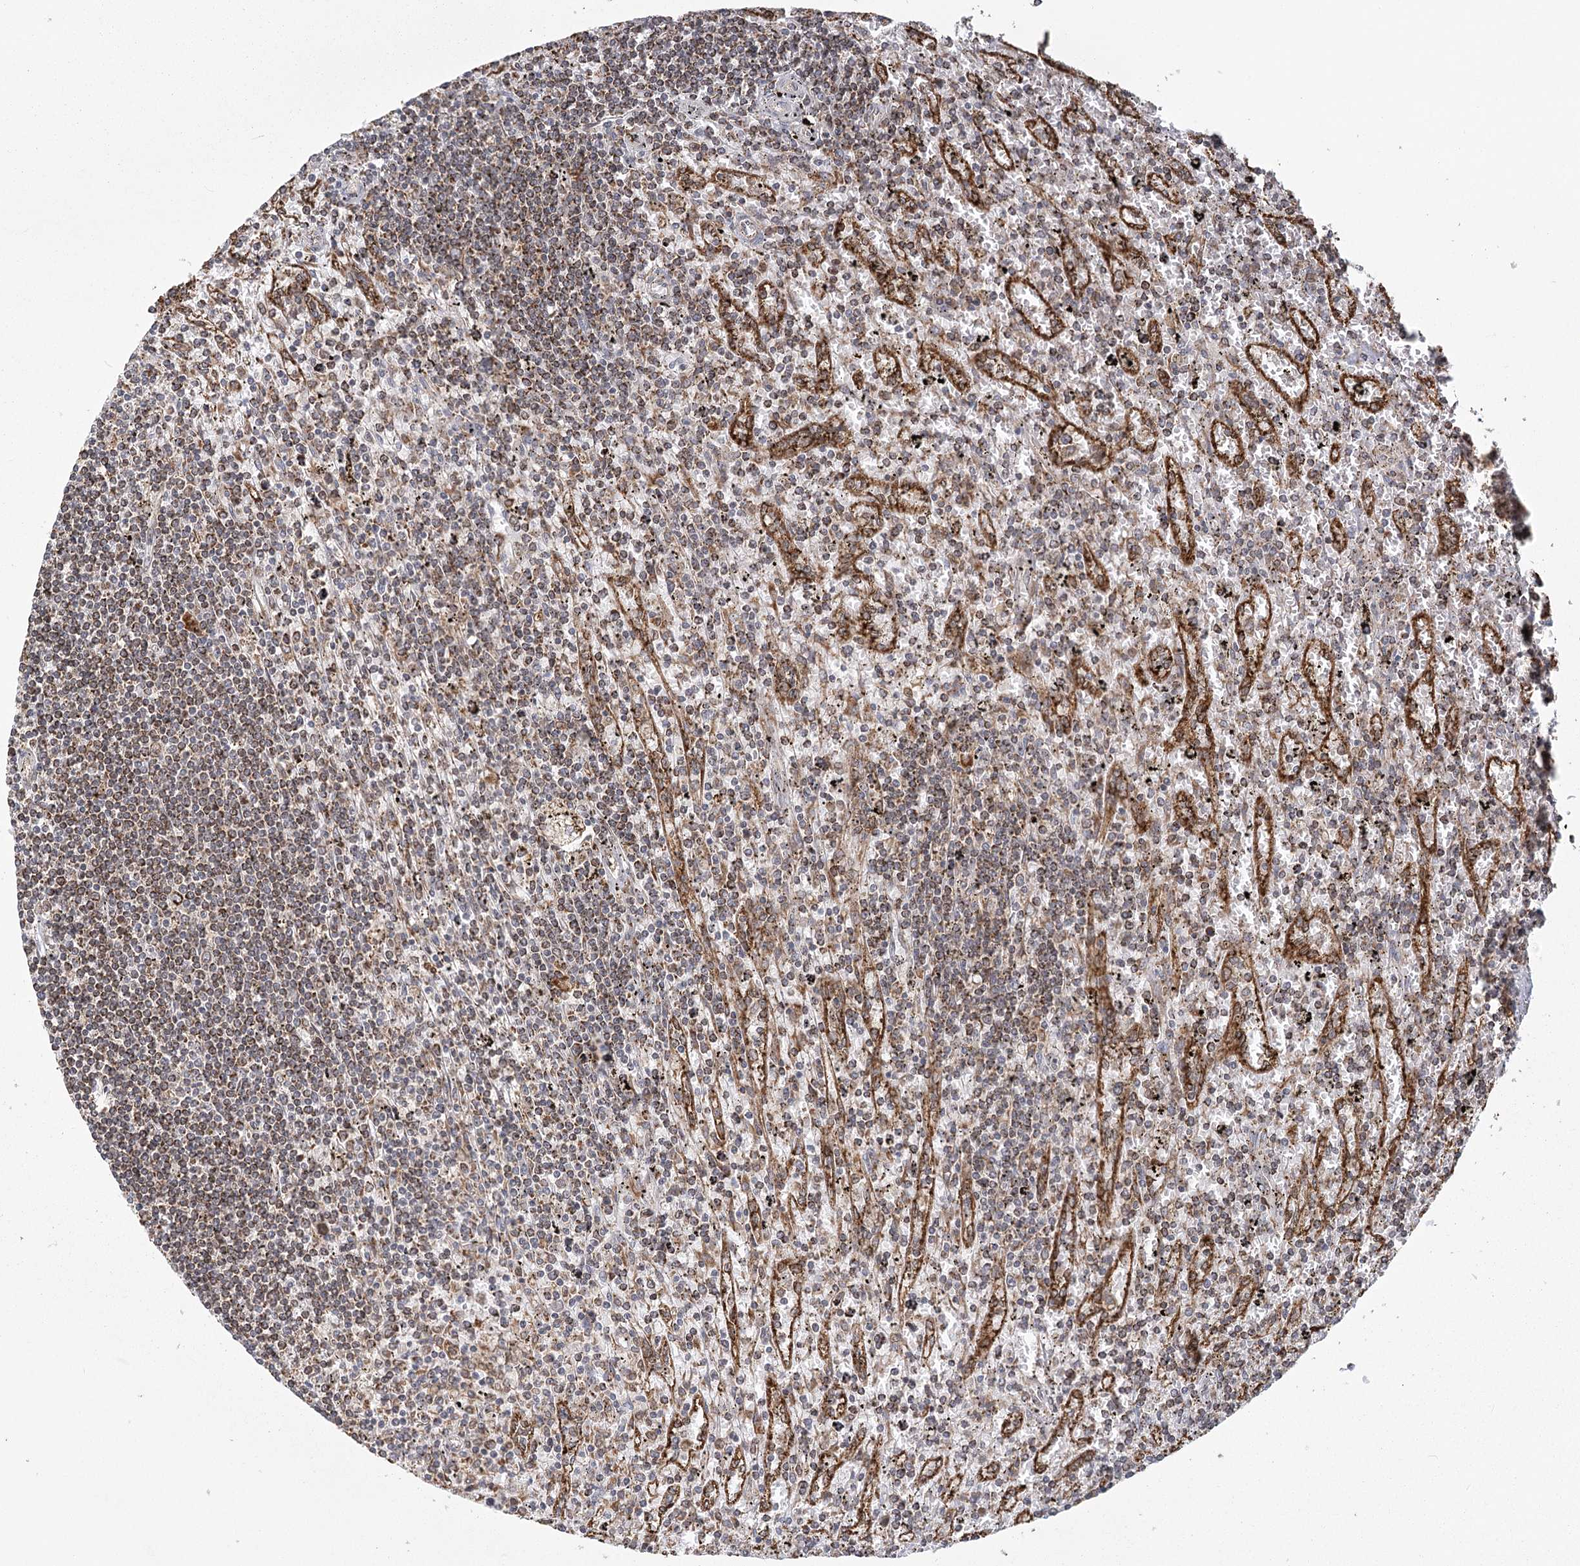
{"staining": {"intensity": "moderate", "quantity": ">75%", "location": "cytoplasmic/membranous"}, "tissue": "lymphoma", "cell_type": "Tumor cells", "image_type": "cancer", "snomed": [{"axis": "morphology", "description": "Malignant lymphoma, non-Hodgkin's type, Low grade"}, {"axis": "topography", "description": "Spleen"}], "caption": "Brown immunohistochemical staining in human lymphoma exhibits moderate cytoplasmic/membranous staining in approximately >75% of tumor cells. Using DAB (brown) and hematoxylin (blue) stains, captured at high magnification using brightfield microscopy.", "gene": "LACTB", "patient": {"sex": "male", "age": 76}}